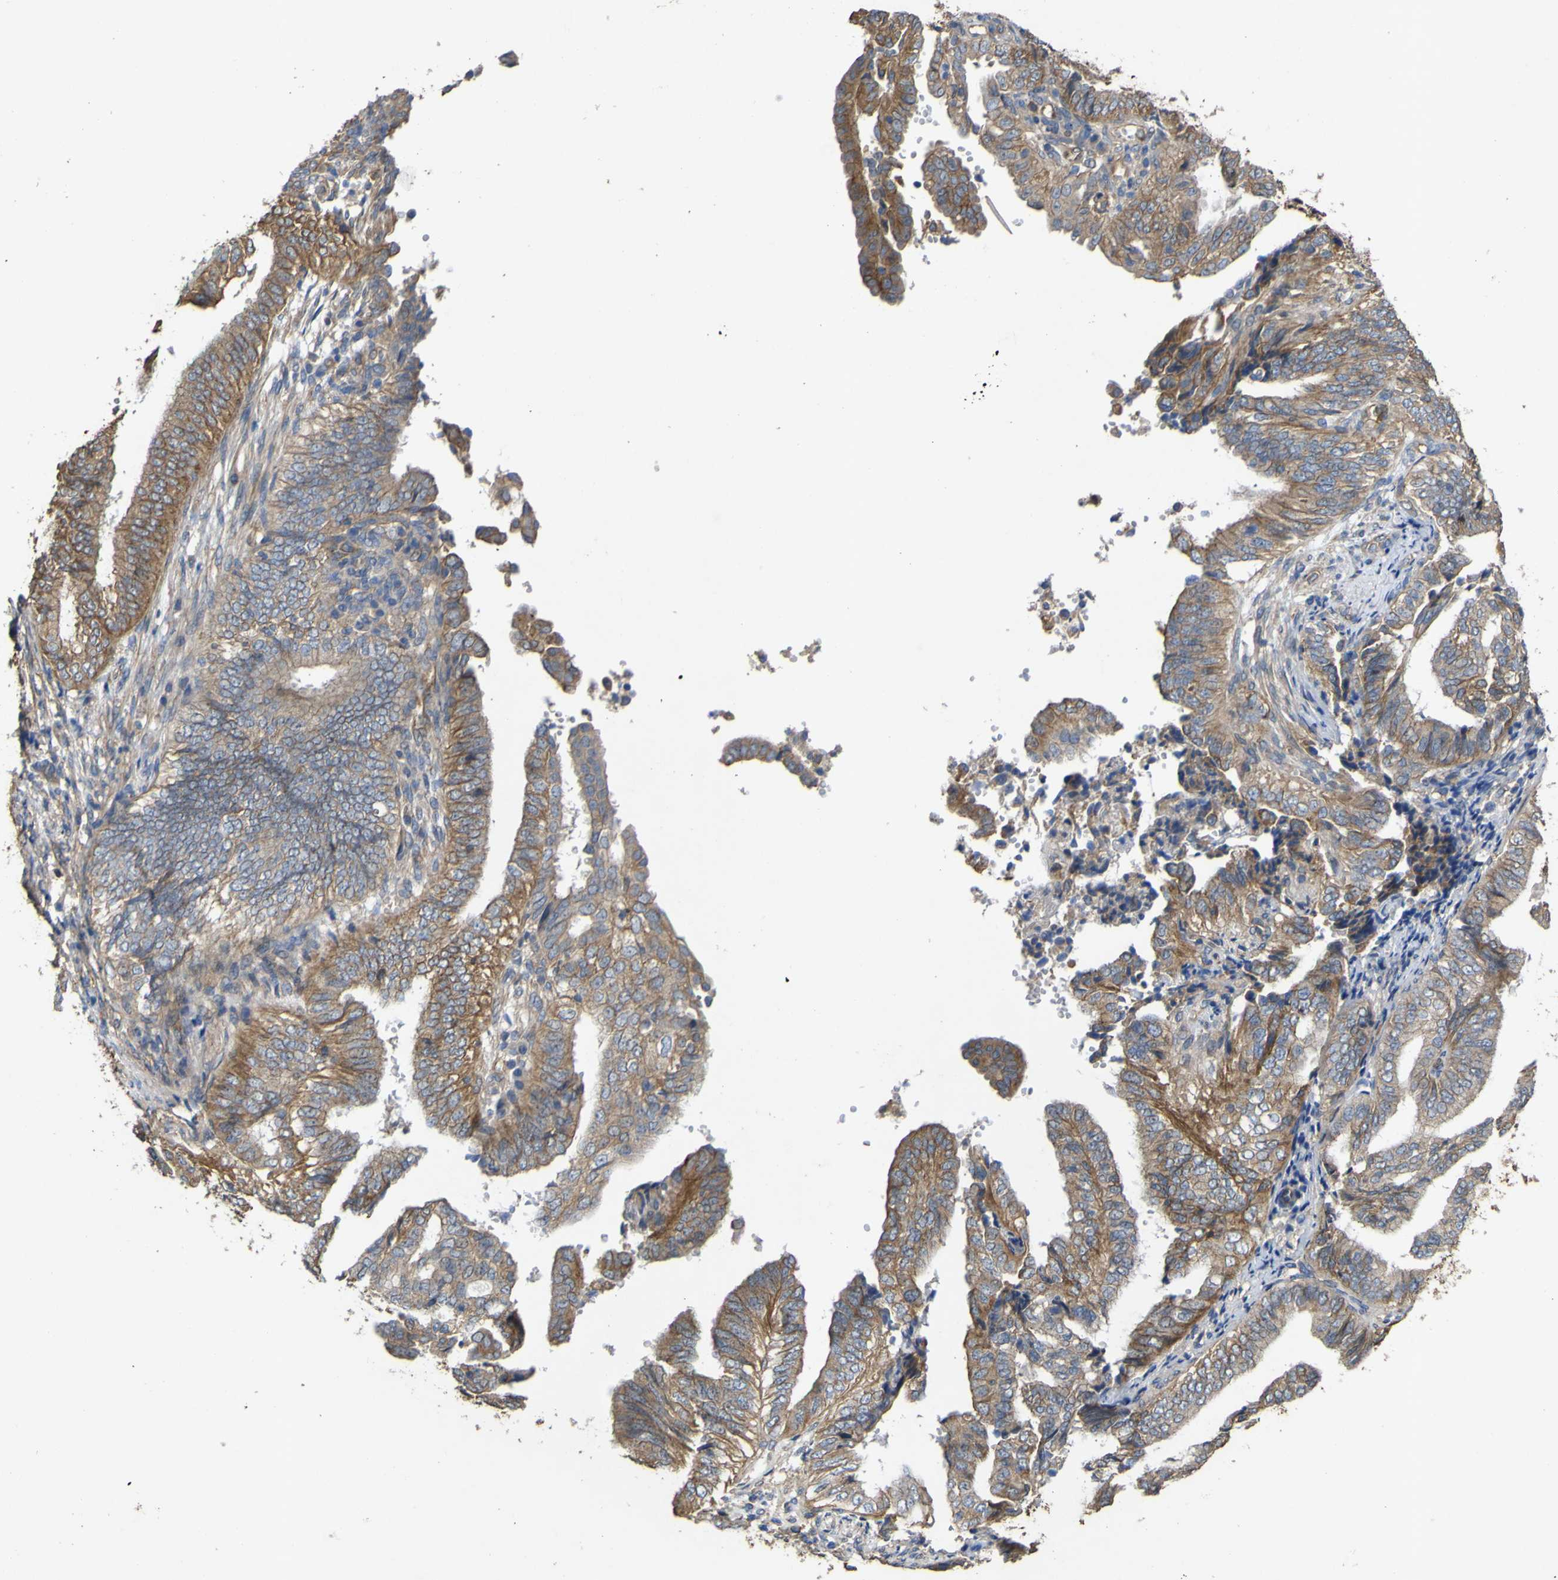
{"staining": {"intensity": "moderate", "quantity": "25%-75%", "location": "cytoplasmic/membranous"}, "tissue": "endometrial cancer", "cell_type": "Tumor cells", "image_type": "cancer", "snomed": [{"axis": "morphology", "description": "Adenocarcinoma, NOS"}, {"axis": "topography", "description": "Endometrium"}], "caption": "Immunohistochemistry image of human endometrial adenocarcinoma stained for a protein (brown), which exhibits medium levels of moderate cytoplasmic/membranous staining in approximately 25%-75% of tumor cells.", "gene": "TNFSF15", "patient": {"sex": "female", "age": 58}}